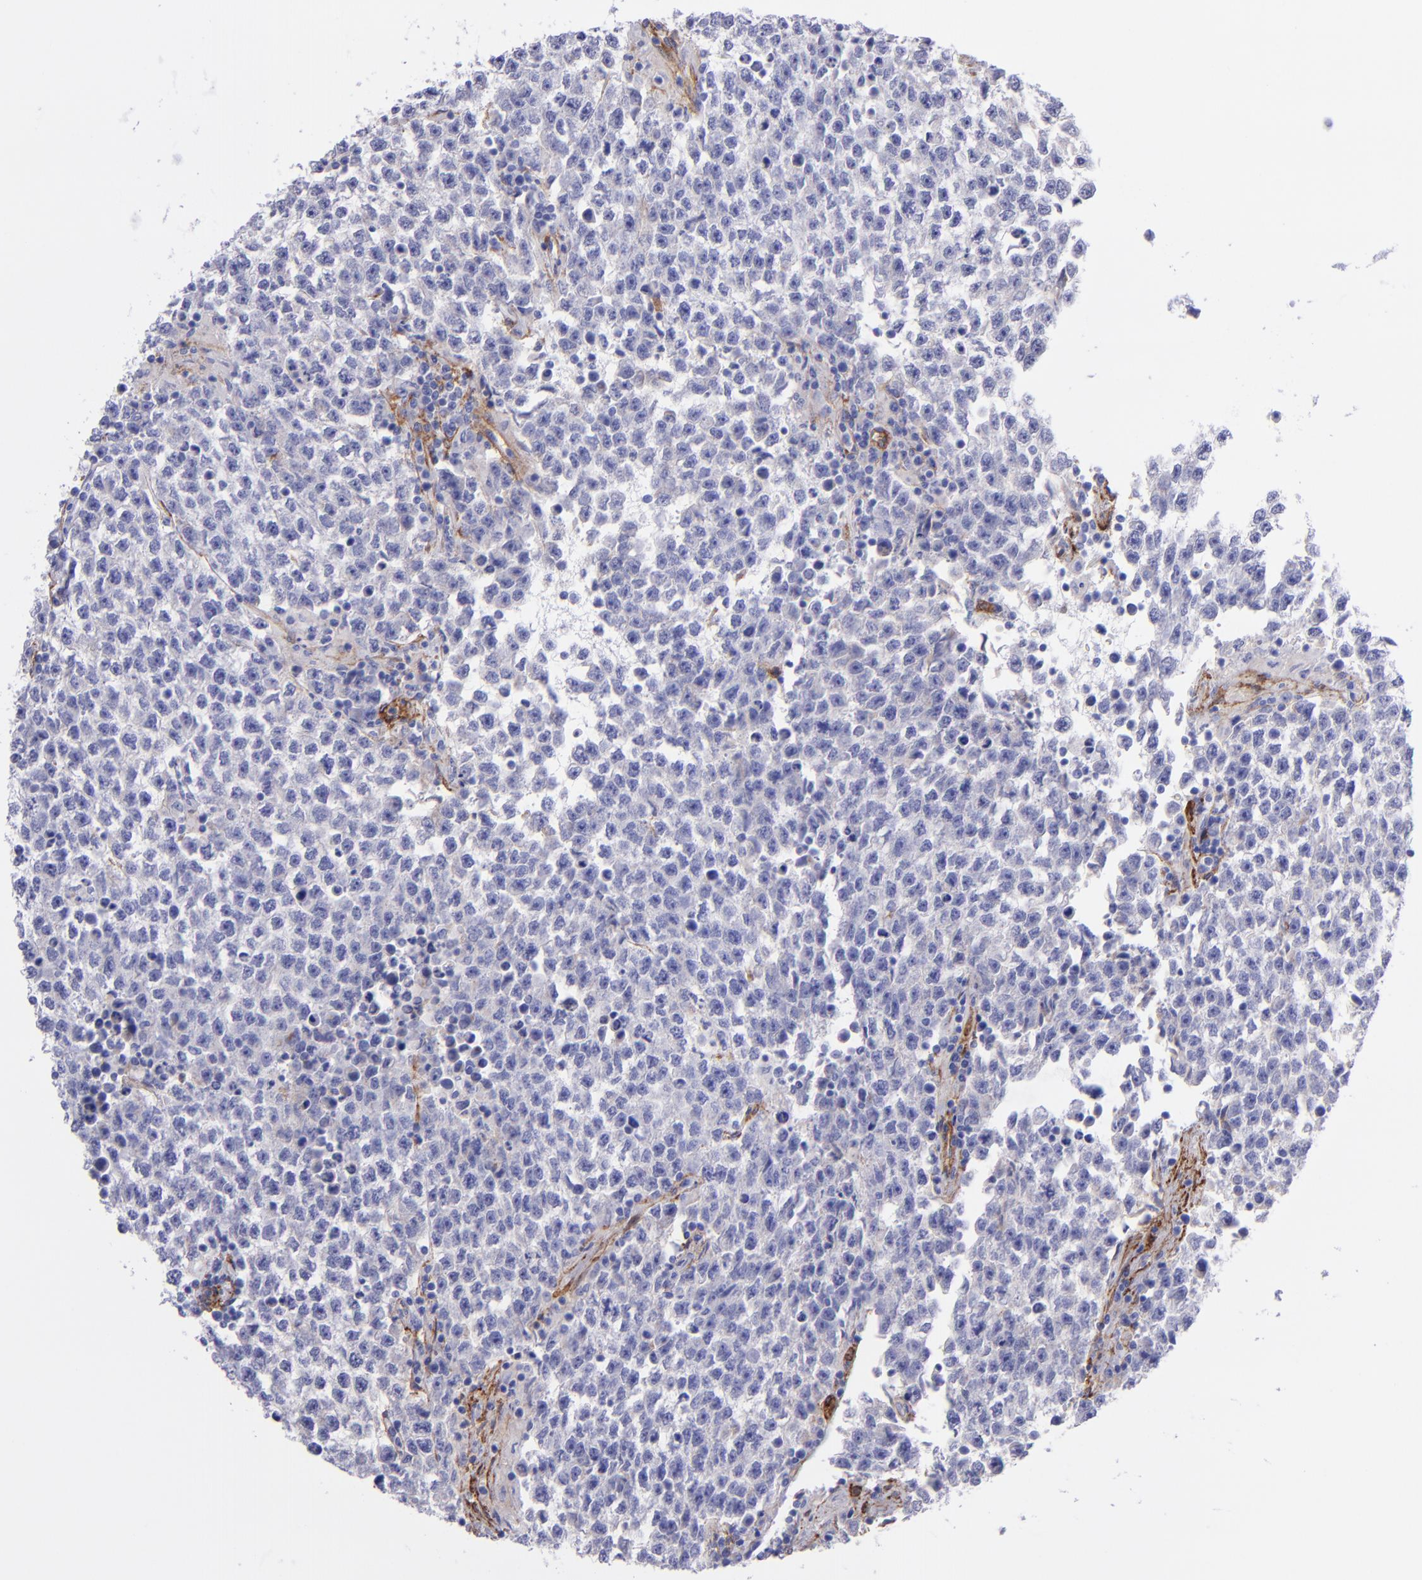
{"staining": {"intensity": "weak", "quantity": "<25%", "location": "cytoplasmic/membranous"}, "tissue": "testis cancer", "cell_type": "Tumor cells", "image_type": "cancer", "snomed": [{"axis": "morphology", "description": "Seminoma, NOS"}, {"axis": "topography", "description": "Testis"}], "caption": "The micrograph demonstrates no staining of tumor cells in testis cancer.", "gene": "ITGAV", "patient": {"sex": "male", "age": 36}}